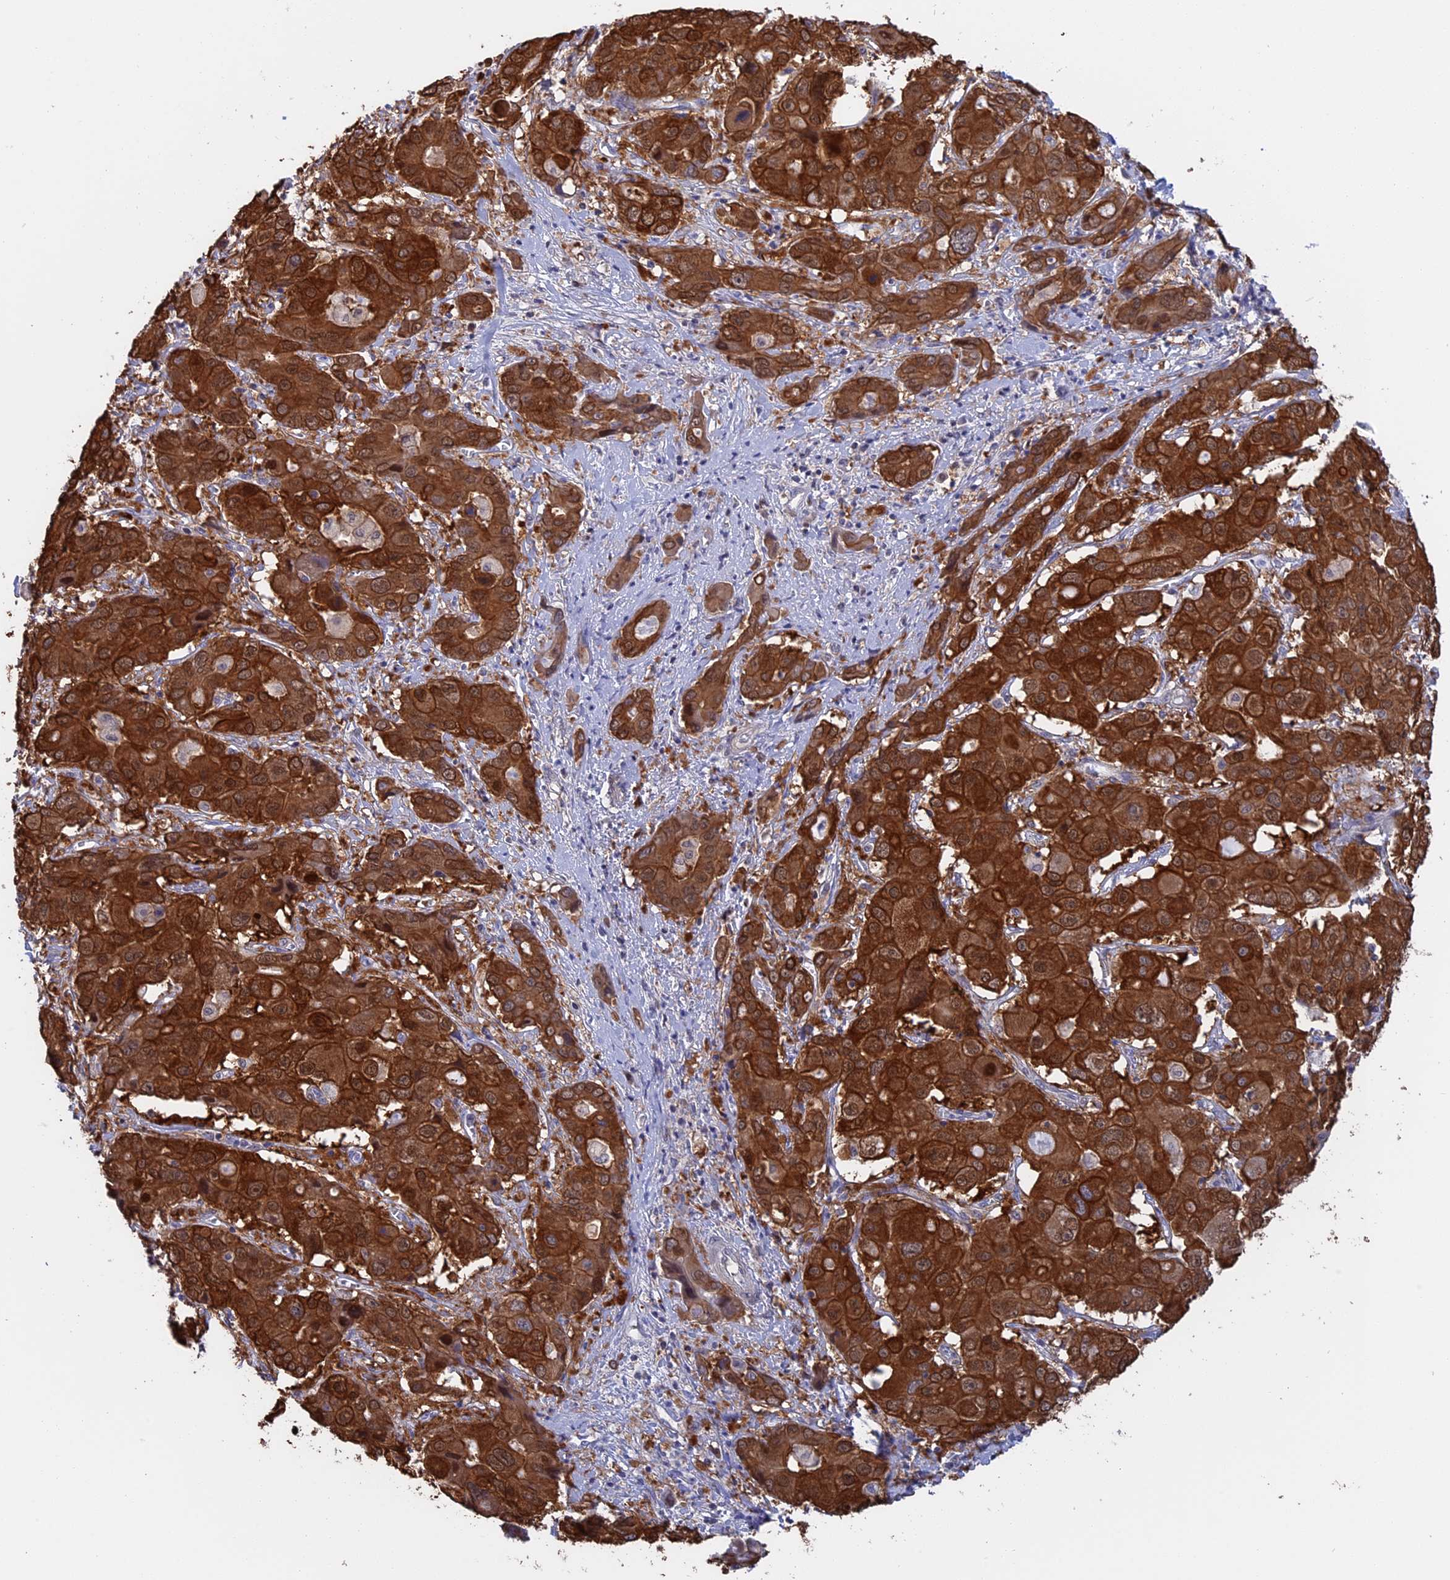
{"staining": {"intensity": "strong", "quantity": ">75%", "location": "cytoplasmic/membranous"}, "tissue": "liver cancer", "cell_type": "Tumor cells", "image_type": "cancer", "snomed": [{"axis": "morphology", "description": "Cholangiocarcinoma"}, {"axis": "topography", "description": "Liver"}], "caption": "This is a micrograph of immunohistochemistry staining of liver cancer, which shows strong expression in the cytoplasmic/membranous of tumor cells.", "gene": "STUB1", "patient": {"sex": "male", "age": 67}}